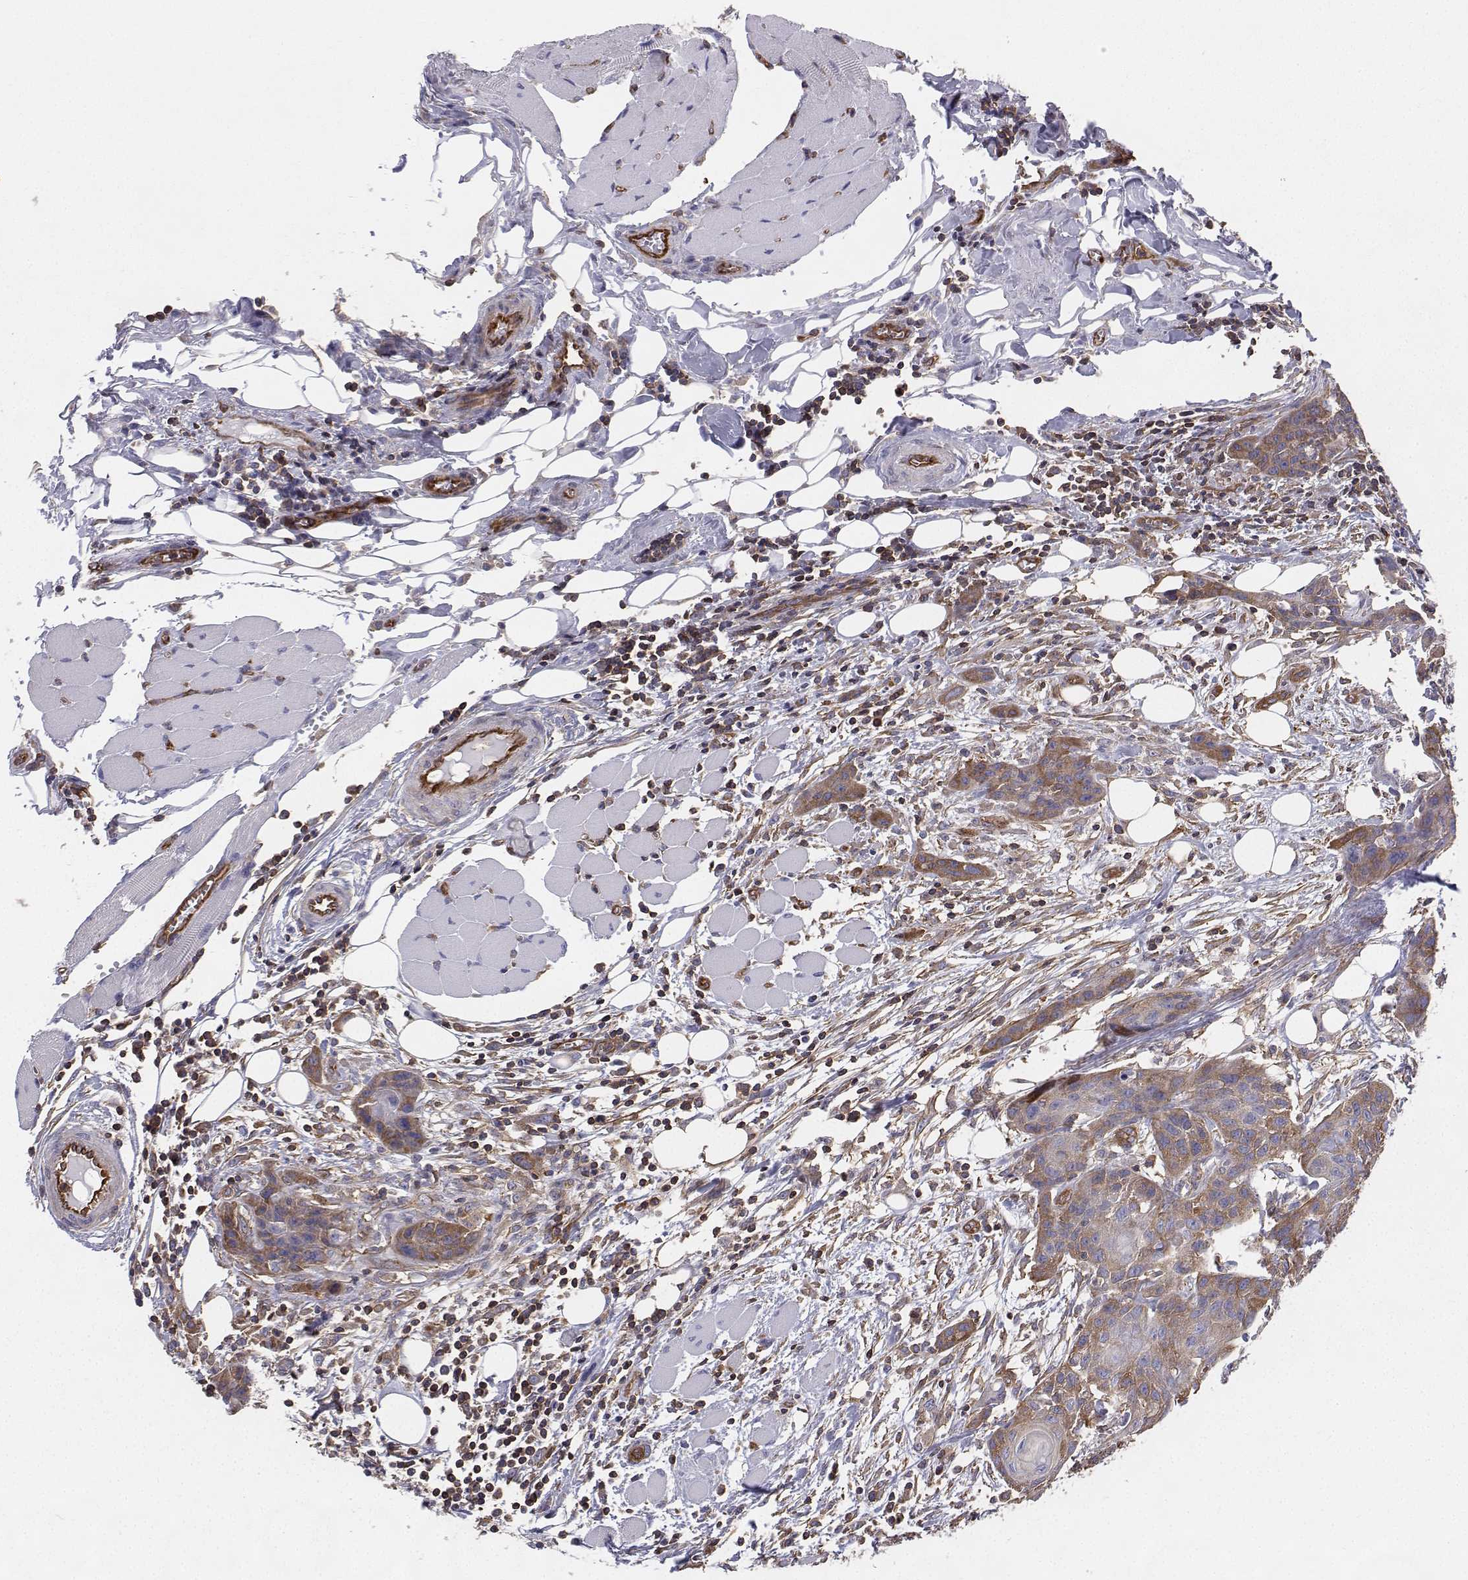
{"staining": {"intensity": "moderate", "quantity": "25%-75%", "location": "cytoplasmic/membranous"}, "tissue": "head and neck cancer", "cell_type": "Tumor cells", "image_type": "cancer", "snomed": [{"axis": "morphology", "description": "Squamous cell carcinoma, NOS"}, {"axis": "topography", "description": "Oral tissue"}, {"axis": "topography", "description": "Head-Neck"}], "caption": "Approximately 25%-75% of tumor cells in human head and neck cancer (squamous cell carcinoma) reveal moderate cytoplasmic/membranous protein positivity as visualized by brown immunohistochemical staining.", "gene": "MYH9", "patient": {"sex": "male", "age": 58}}